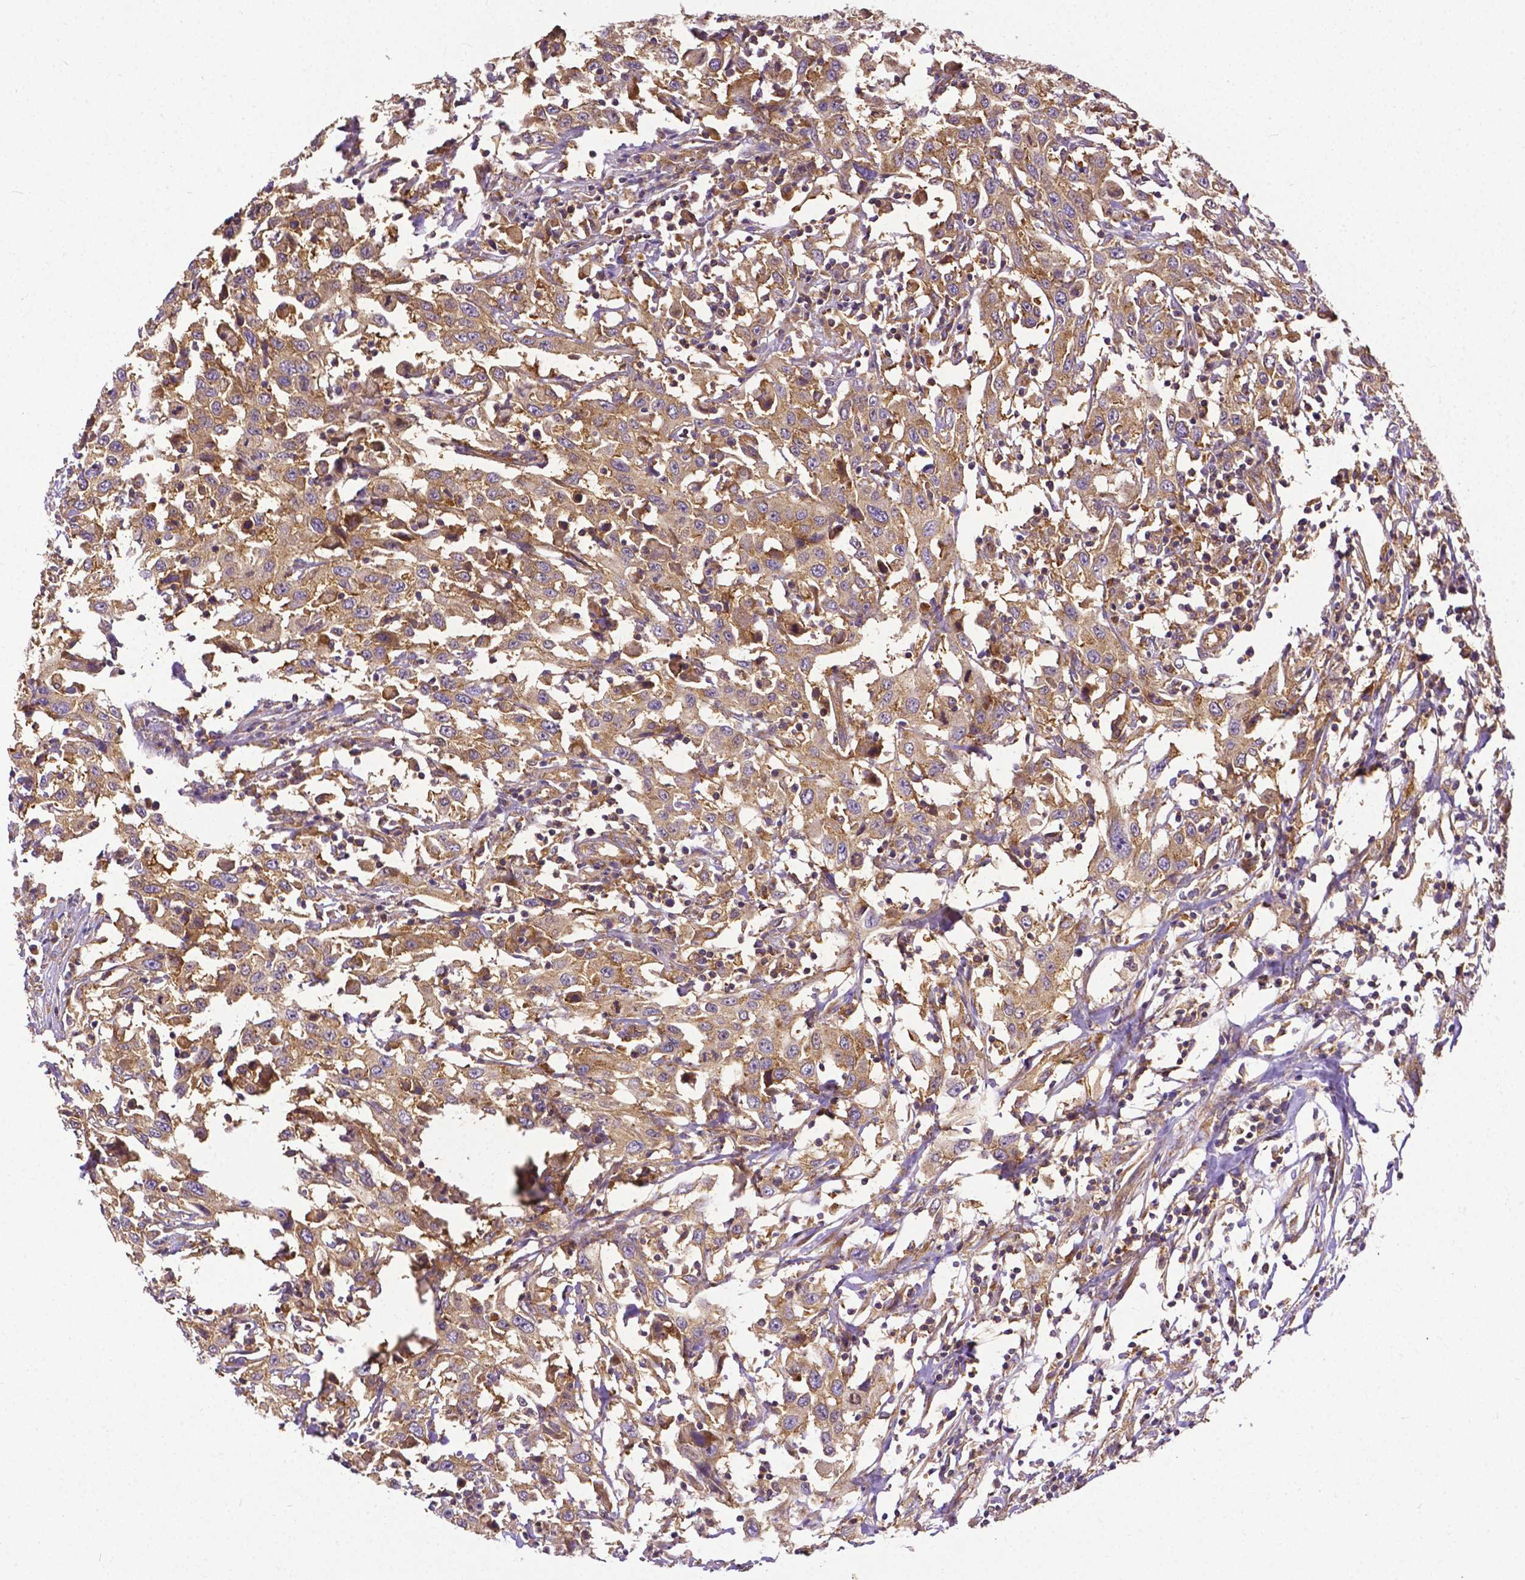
{"staining": {"intensity": "moderate", "quantity": ">75%", "location": "cytoplasmic/membranous"}, "tissue": "urothelial cancer", "cell_type": "Tumor cells", "image_type": "cancer", "snomed": [{"axis": "morphology", "description": "Urothelial carcinoma, High grade"}, {"axis": "topography", "description": "Urinary bladder"}], "caption": "A brown stain shows moderate cytoplasmic/membranous staining of a protein in urothelial carcinoma (high-grade) tumor cells.", "gene": "DICER1", "patient": {"sex": "male", "age": 61}}